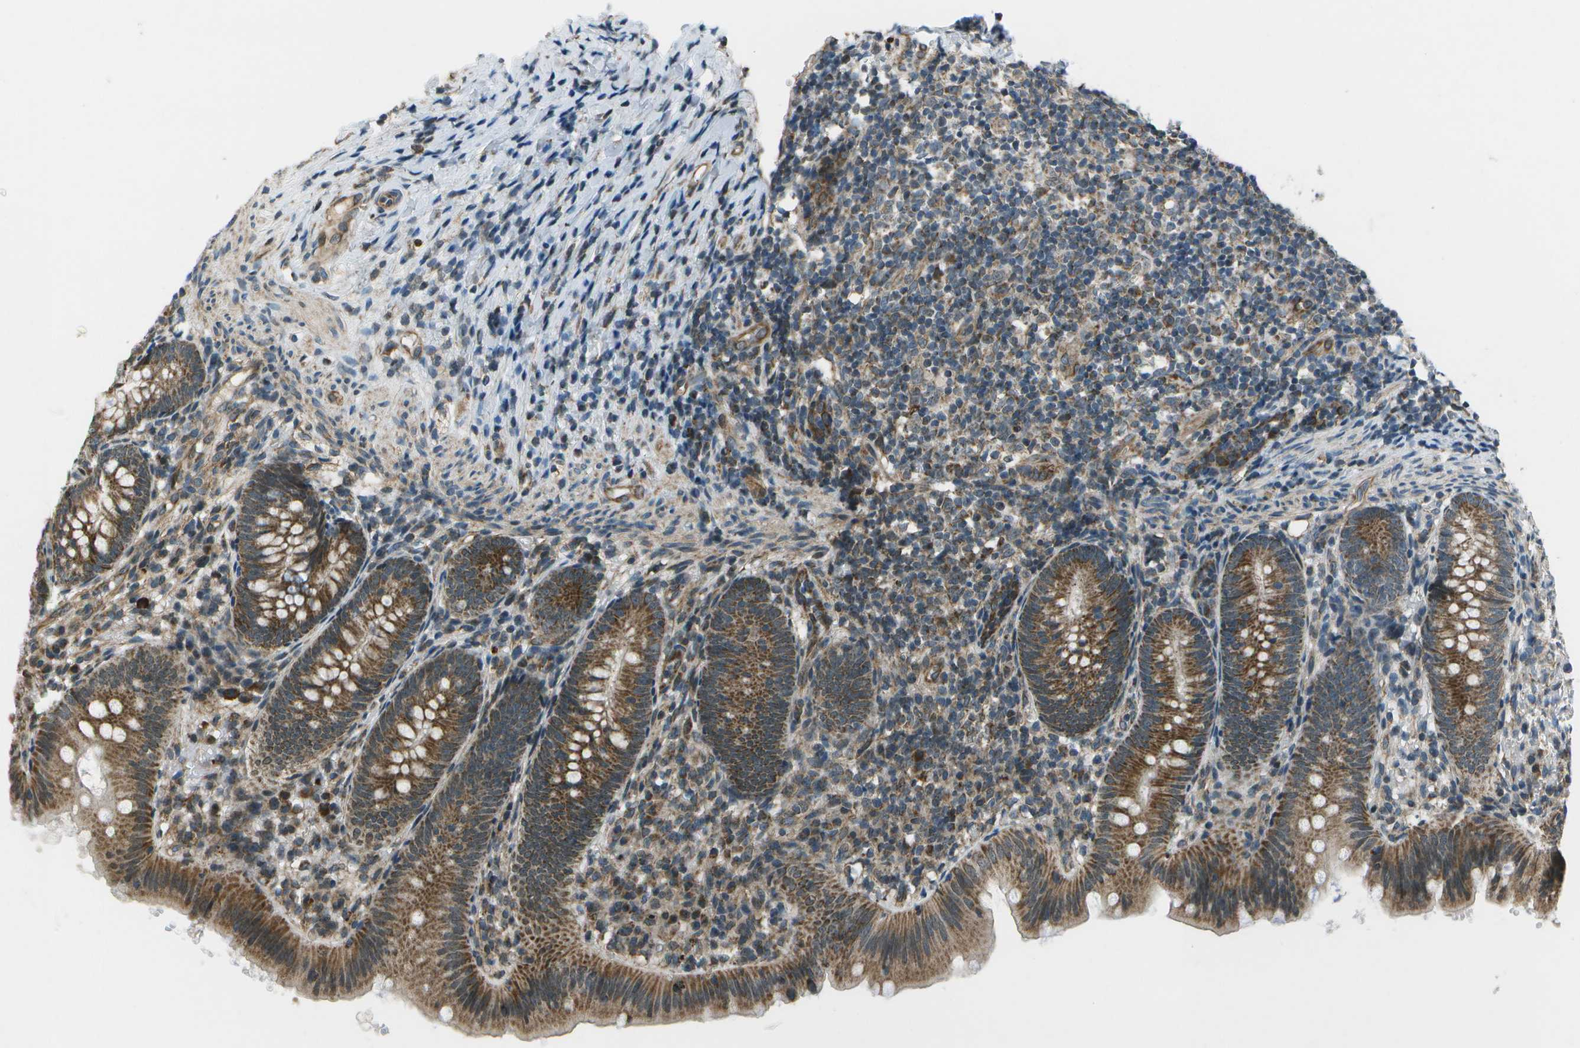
{"staining": {"intensity": "moderate", "quantity": "25%-75%", "location": "cytoplasmic/membranous,nuclear"}, "tissue": "appendix", "cell_type": "Glandular cells", "image_type": "normal", "snomed": [{"axis": "morphology", "description": "Normal tissue, NOS"}, {"axis": "topography", "description": "Appendix"}], "caption": "Moderate cytoplasmic/membranous,nuclear protein expression is identified in approximately 25%-75% of glandular cells in appendix. (DAB (3,3'-diaminobenzidine) IHC with brightfield microscopy, high magnification).", "gene": "EIF2AK1", "patient": {"sex": "male", "age": 1}}